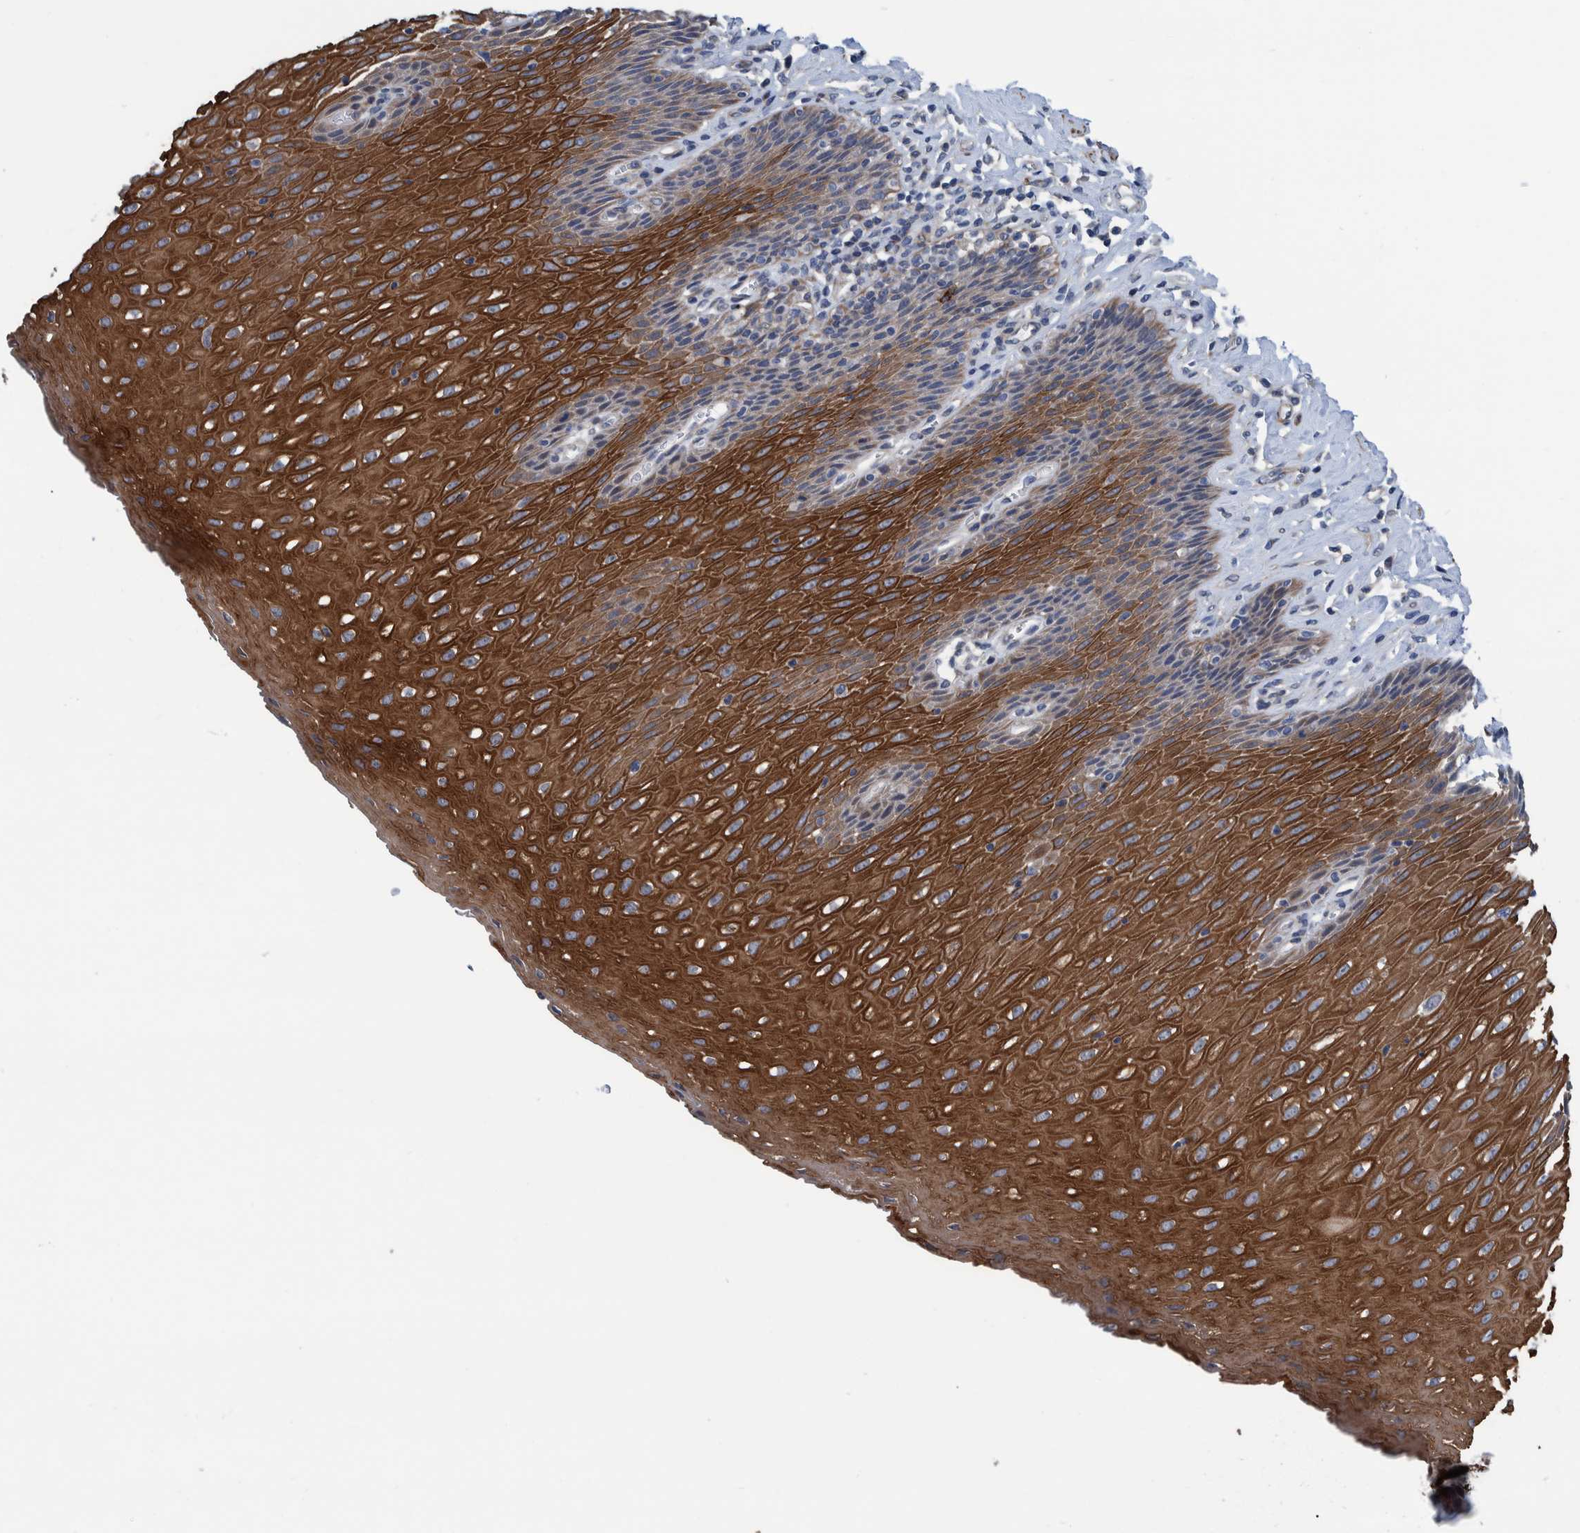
{"staining": {"intensity": "strong", "quantity": ">75%", "location": "cytoplasmic/membranous"}, "tissue": "esophagus", "cell_type": "Squamous epithelial cells", "image_type": "normal", "snomed": [{"axis": "morphology", "description": "Normal tissue, NOS"}, {"axis": "topography", "description": "Esophagus"}], "caption": "DAB (3,3'-diaminobenzidine) immunohistochemical staining of benign human esophagus shows strong cytoplasmic/membranous protein positivity in approximately >75% of squamous epithelial cells. (brown staining indicates protein expression, while blue staining denotes nuclei).", "gene": "MKS1", "patient": {"sex": "female", "age": 61}}